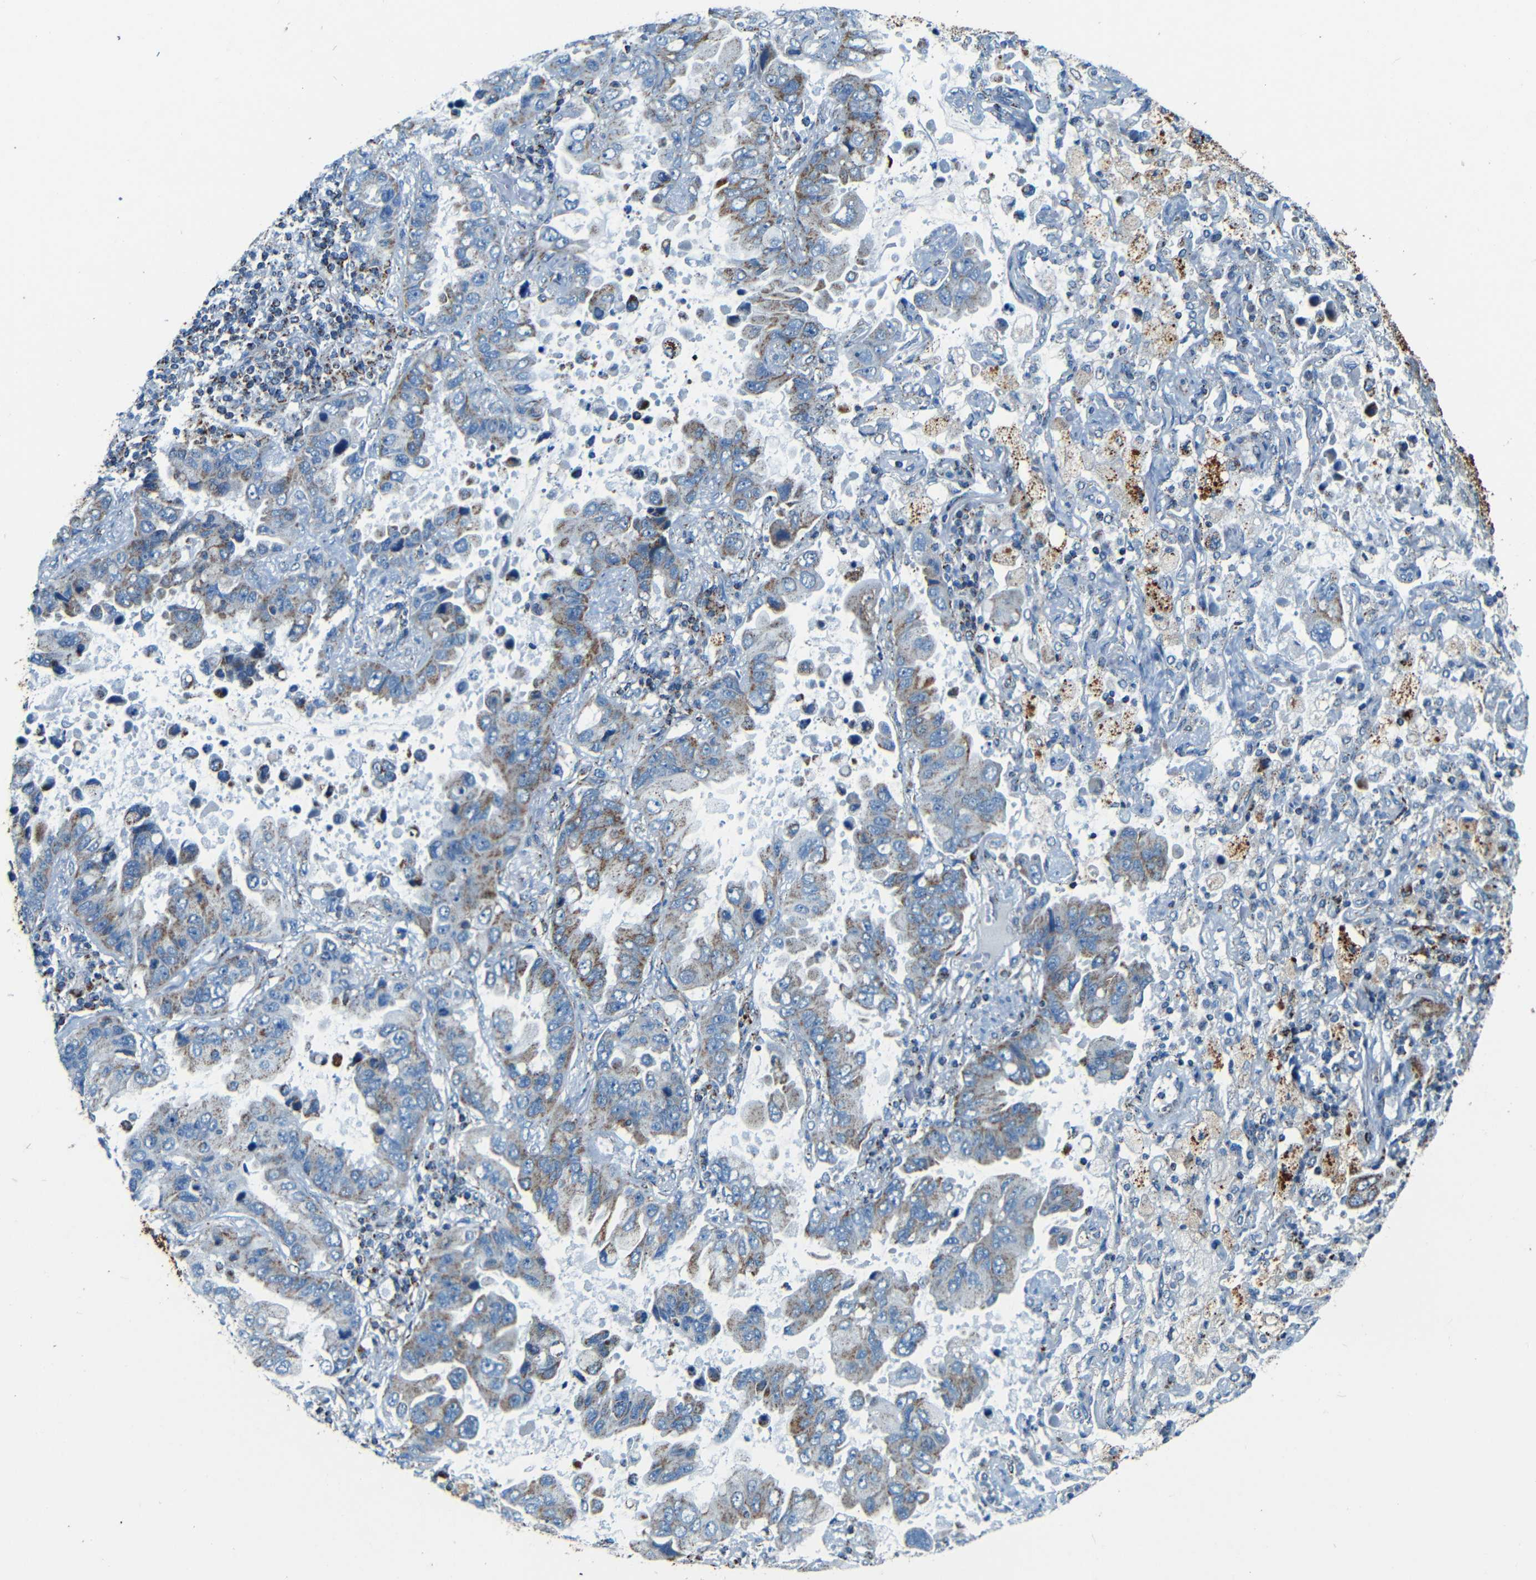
{"staining": {"intensity": "moderate", "quantity": "25%-75%", "location": "cytoplasmic/membranous"}, "tissue": "lung cancer", "cell_type": "Tumor cells", "image_type": "cancer", "snomed": [{"axis": "morphology", "description": "Adenocarcinoma, NOS"}, {"axis": "topography", "description": "Lung"}], "caption": "High-power microscopy captured an immunohistochemistry (IHC) image of adenocarcinoma (lung), revealing moderate cytoplasmic/membranous staining in approximately 25%-75% of tumor cells. (IHC, brightfield microscopy, high magnification).", "gene": "WSCD2", "patient": {"sex": "male", "age": 64}}